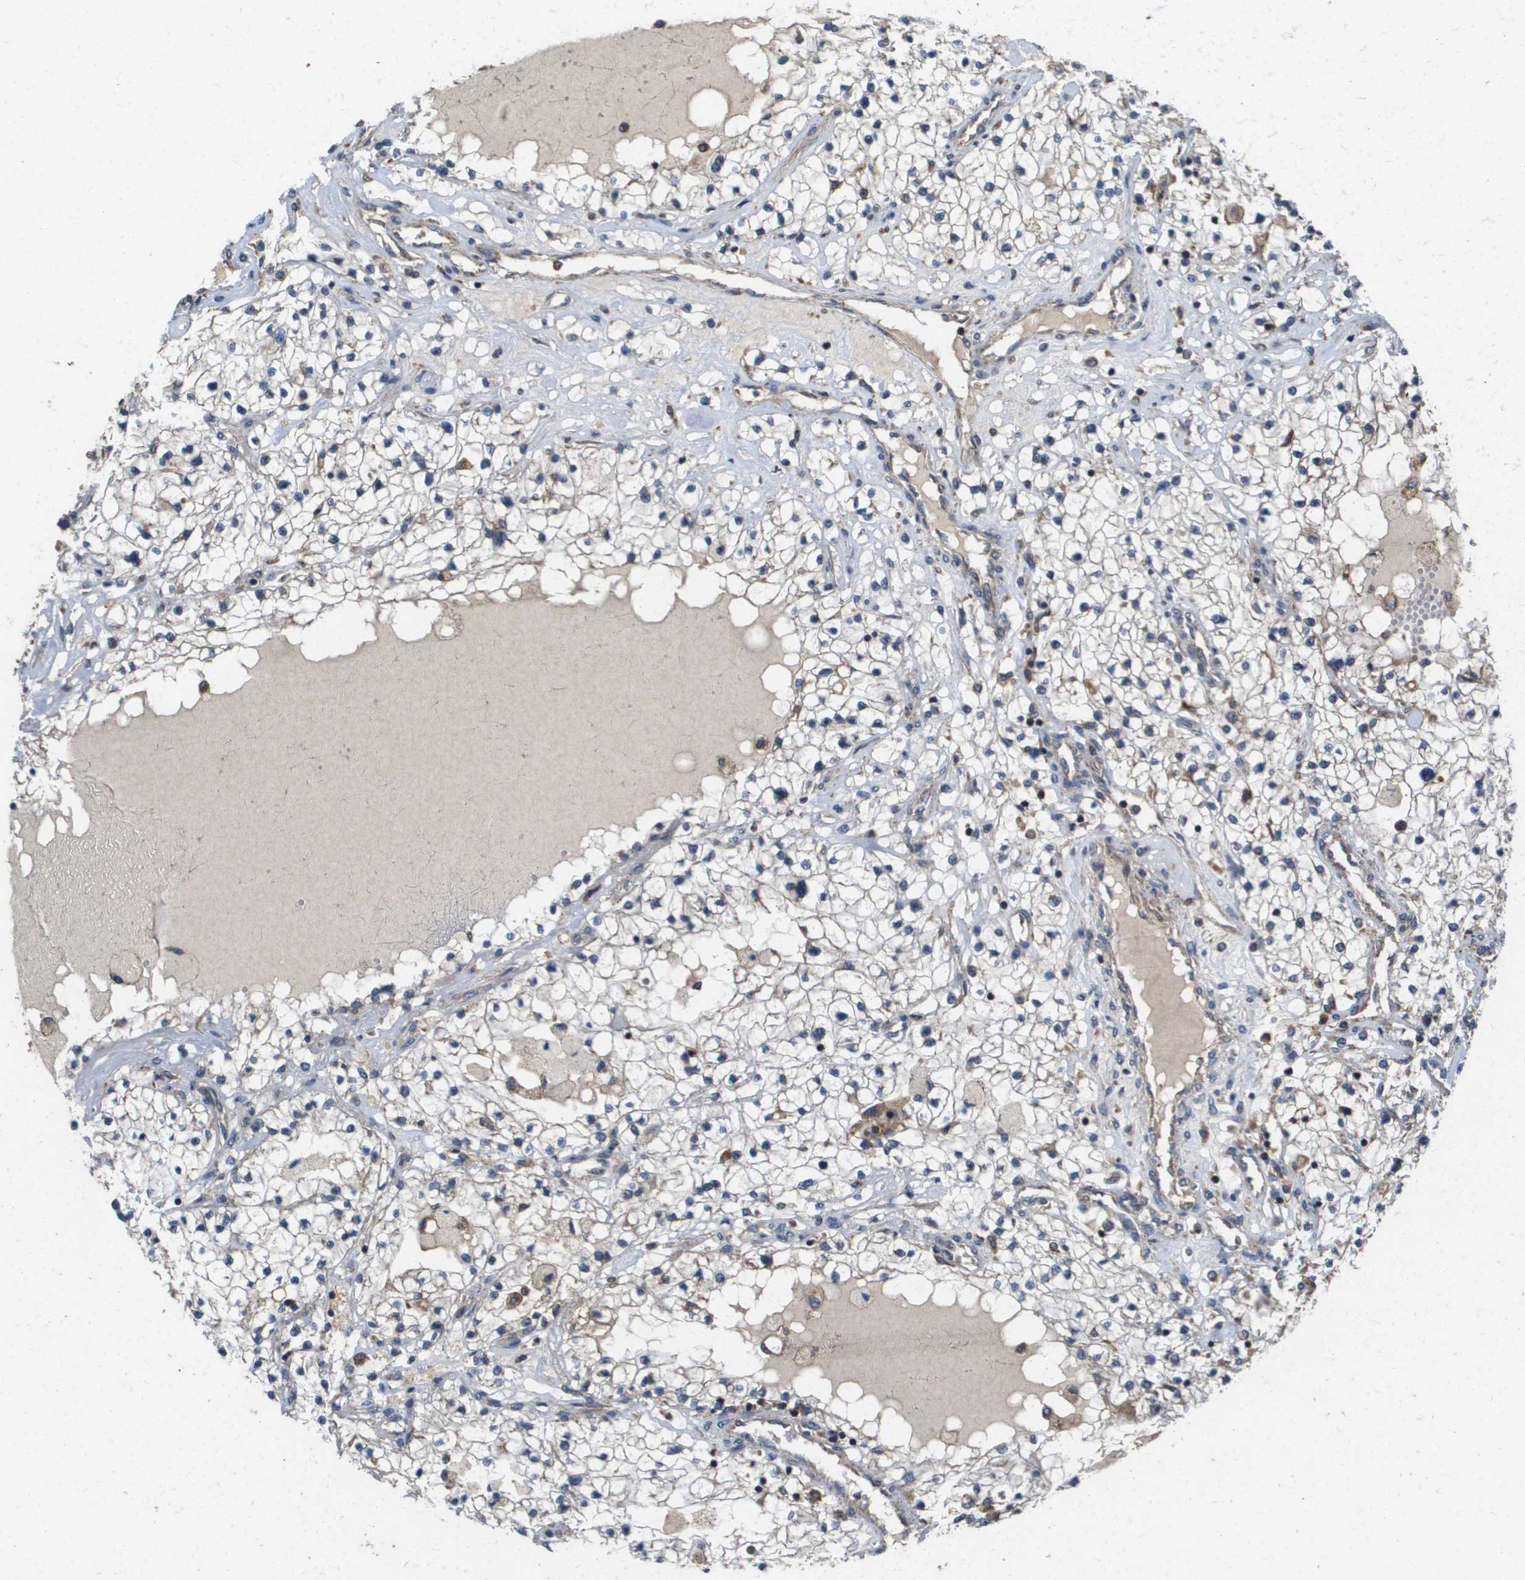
{"staining": {"intensity": "weak", "quantity": "<25%", "location": "cytoplasmic/membranous"}, "tissue": "renal cancer", "cell_type": "Tumor cells", "image_type": "cancer", "snomed": [{"axis": "morphology", "description": "Adenocarcinoma, NOS"}, {"axis": "topography", "description": "Kidney"}], "caption": "Photomicrograph shows no protein expression in tumor cells of adenocarcinoma (renal) tissue.", "gene": "RBM38", "patient": {"sex": "male", "age": 68}}